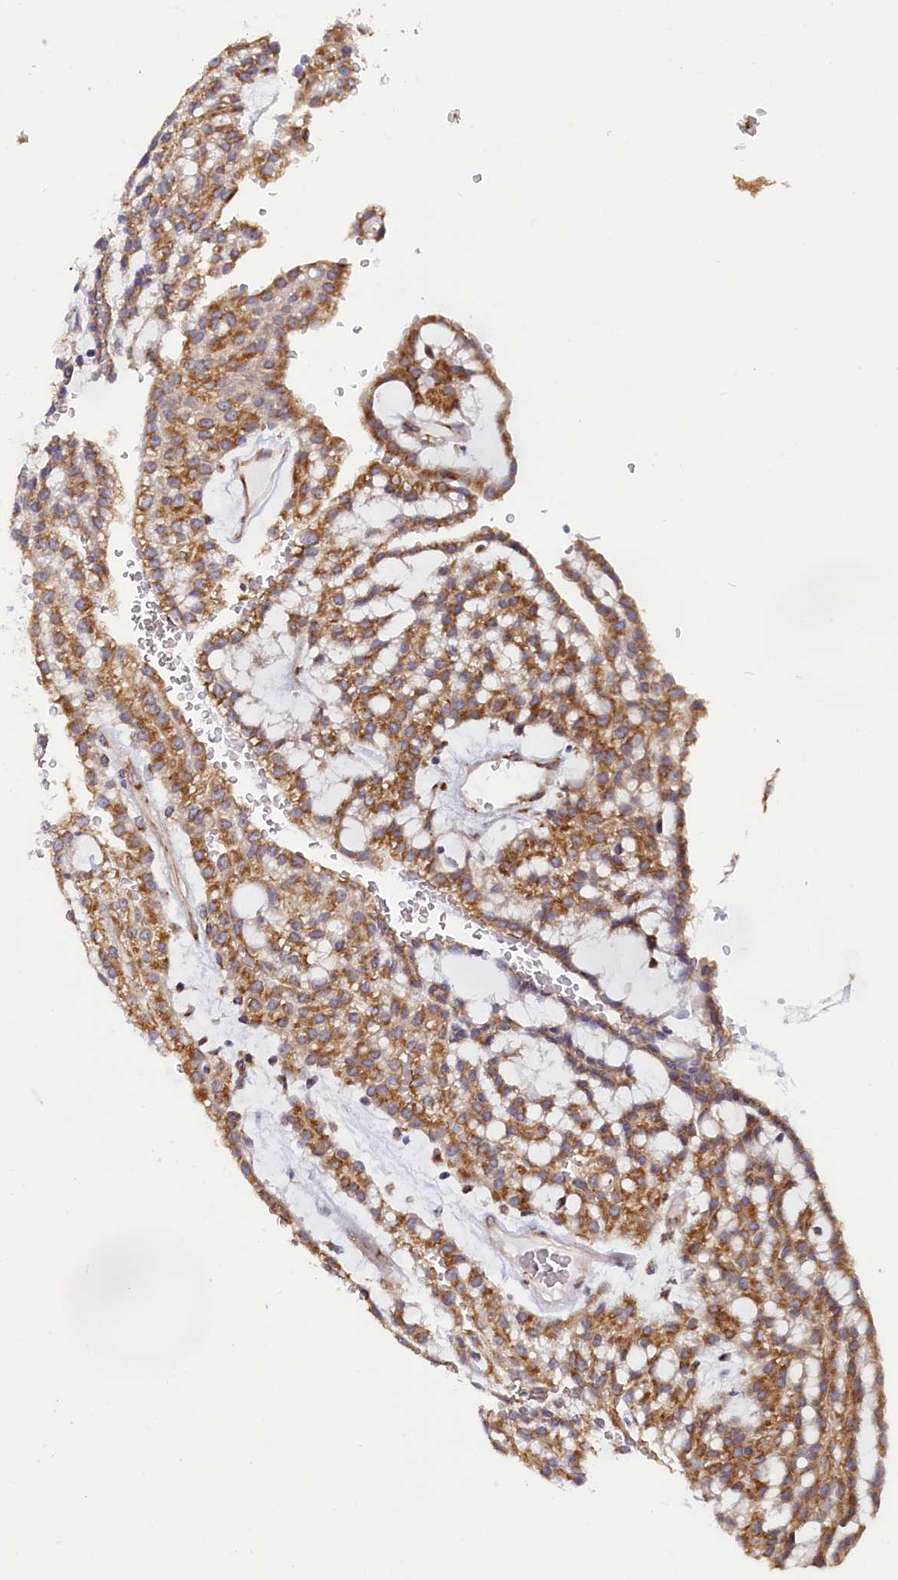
{"staining": {"intensity": "moderate", "quantity": ">75%", "location": "cytoplasmic/membranous"}, "tissue": "renal cancer", "cell_type": "Tumor cells", "image_type": "cancer", "snomed": [{"axis": "morphology", "description": "Adenocarcinoma, NOS"}, {"axis": "topography", "description": "Kidney"}], "caption": "Human renal adenocarcinoma stained for a protein (brown) shows moderate cytoplasmic/membranous positive expression in about >75% of tumor cells.", "gene": "CCDC68", "patient": {"sex": "male", "age": 63}}